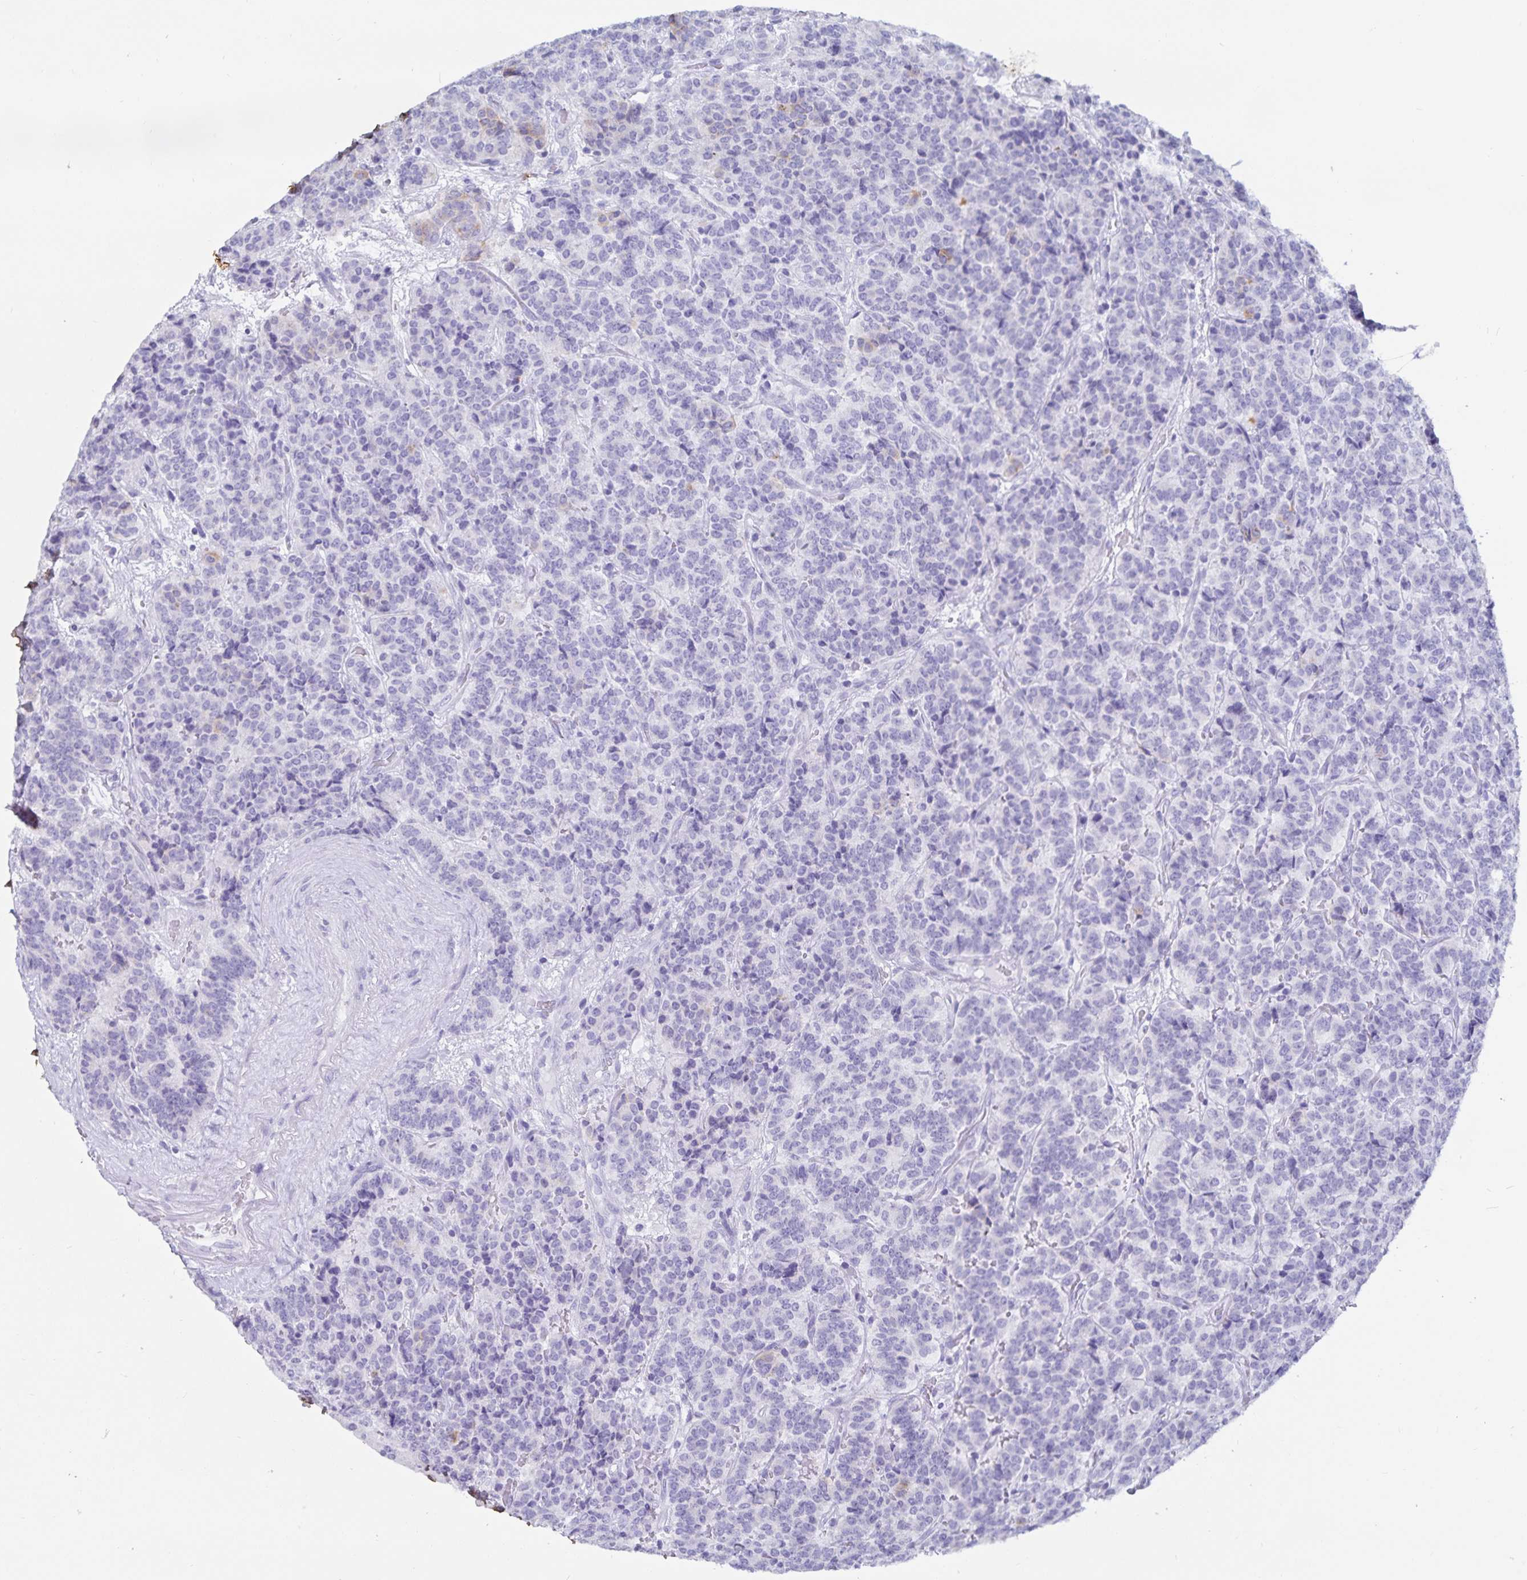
{"staining": {"intensity": "negative", "quantity": "none", "location": "none"}, "tissue": "carcinoid", "cell_type": "Tumor cells", "image_type": "cancer", "snomed": [{"axis": "morphology", "description": "Carcinoid, malignant, NOS"}, {"axis": "topography", "description": "Pancreas"}], "caption": "The histopathology image exhibits no significant positivity in tumor cells of carcinoid (malignant). (Brightfield microscopy of DAB (3,3'-diaminobenzidine) immunohistochemistry at high magnification).", "gene": "GPR137", "patient": {"sex": "male", "age": 36}}